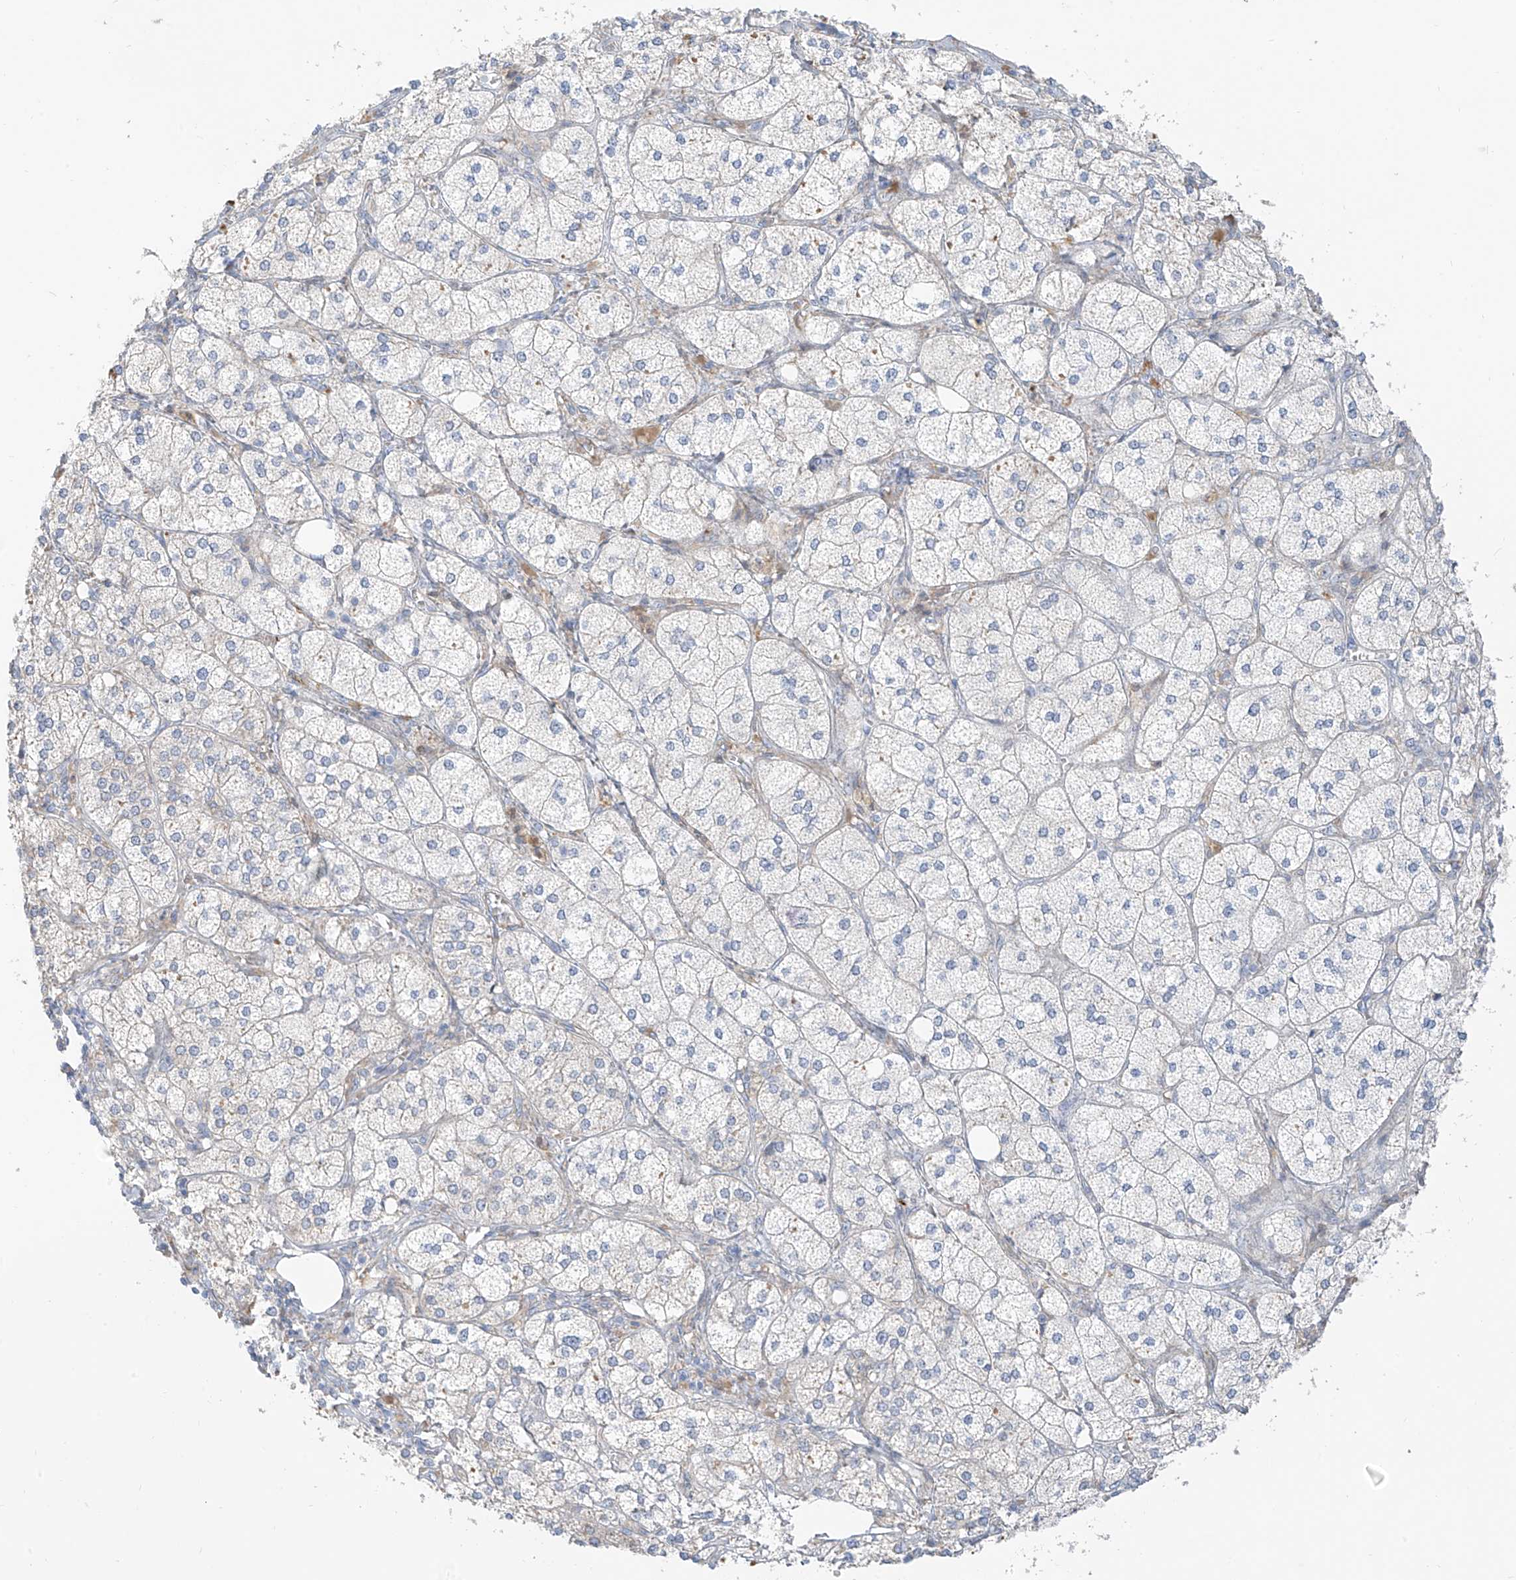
{"staining": {"intensity": "weak", "quantity": "<25%", "location": "cytoplasmic/membranous"}, "tissue": "adrenal gland", "cell_type": "Glandular cells", "image_type": "normal", "snomed": [{"axis": "morphology", "description": "Normal tissue, NOS"}, {"axis": "topography", "description": "Adrenal gland"}], "caption": "Histopathology image shows no significant protein positivity in glandular cells of normal adrenal gland. (Brightfield microscopy of DAB (3,3'-diaminobenzidine) IHC at high magnification).", "gene": "C2orf42", "patient": {"sex": "female", "age": 61}}